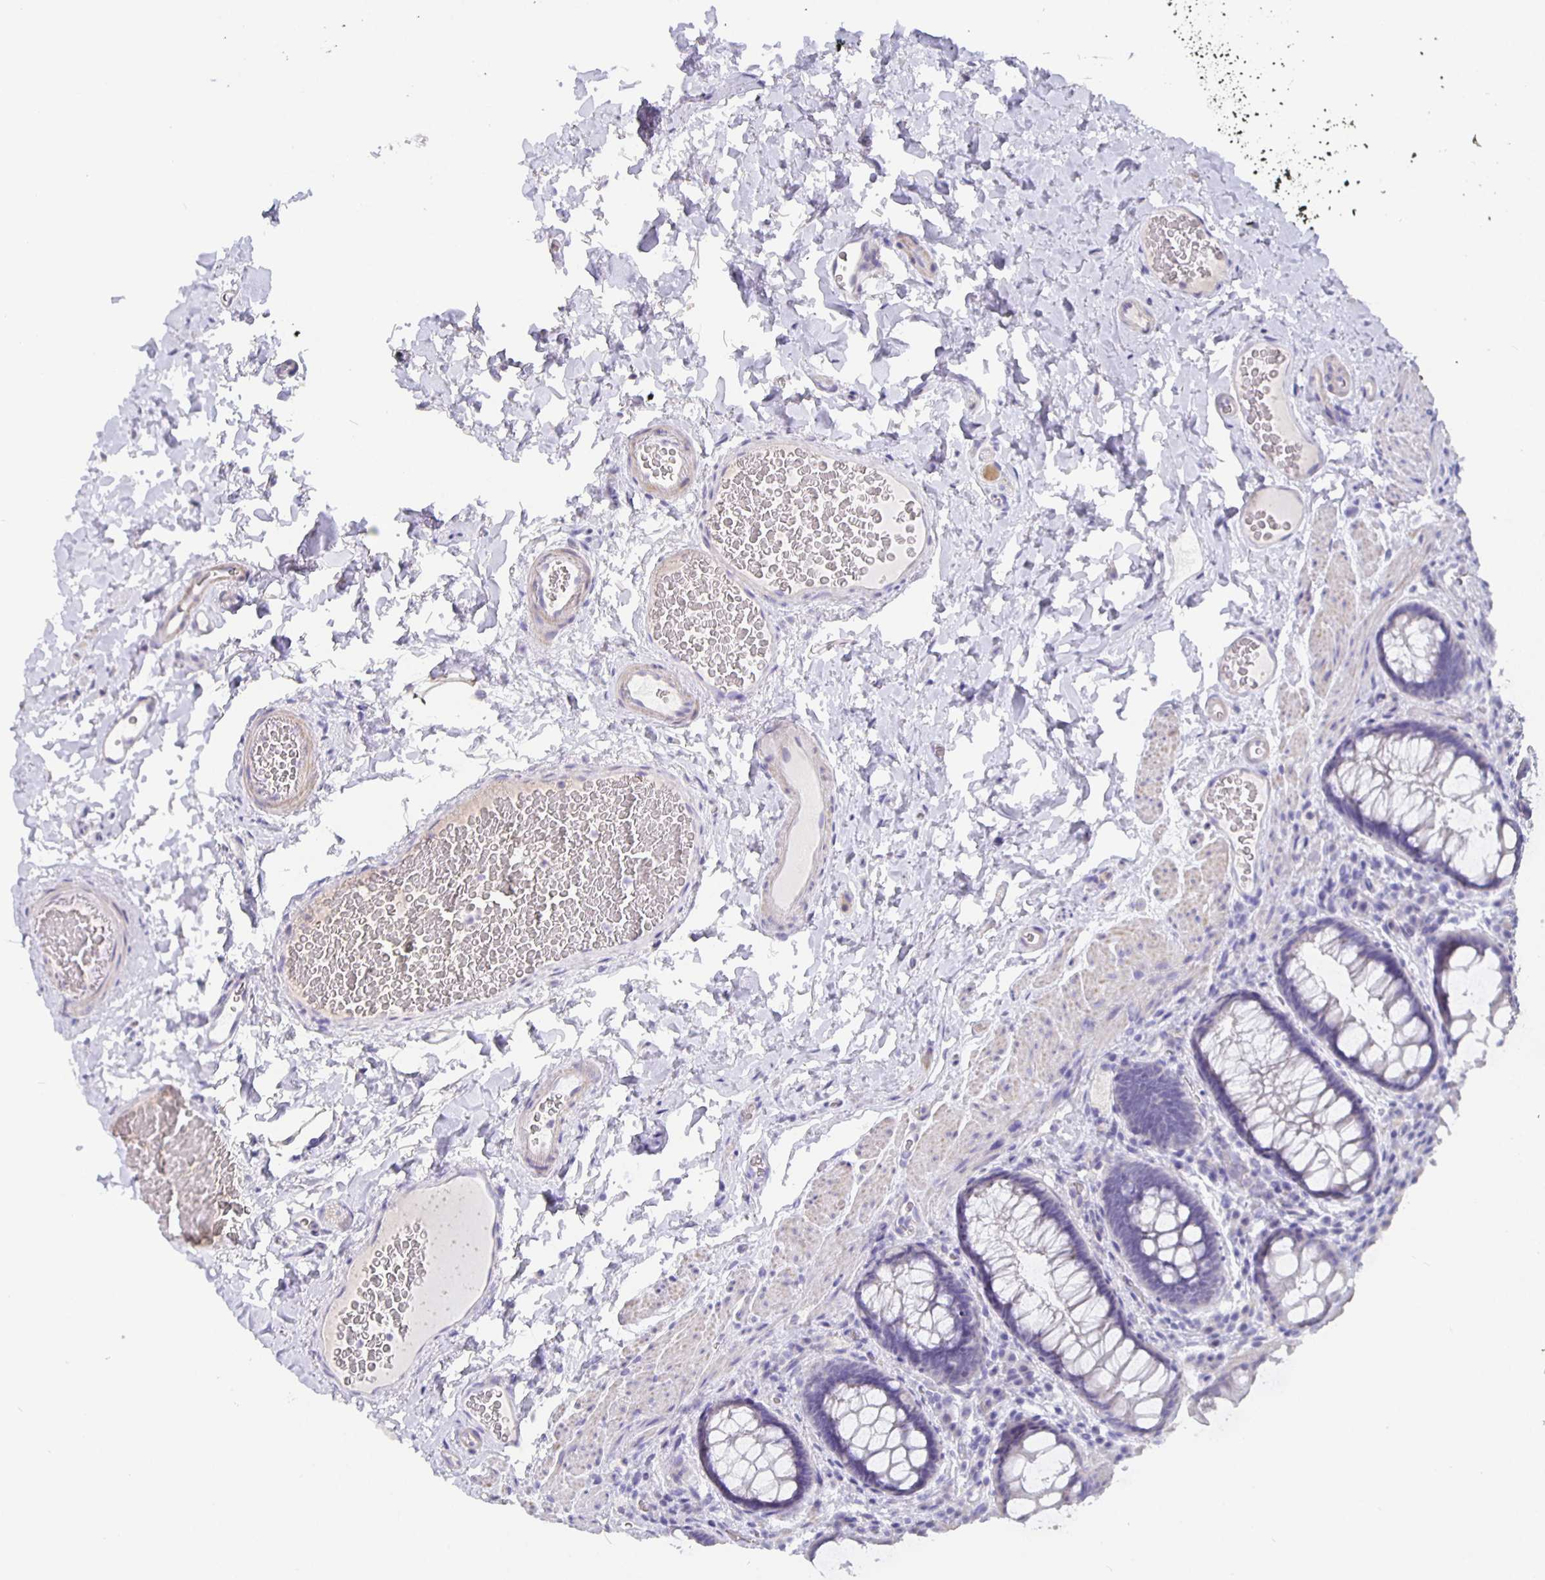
{"staining": {"intensity": "negative", "quantity": "none", "location": "none"}, "tissue": "rectum", "cell_type": "Glandular cells", "image_type": "normal", "snomed": [{"axis": "morphology", "description": "Normal tissue, NOS"}, {"axis": "topography", "description": "Rectum"}], "caption": "Micrograph shows no protein expression in glandular cells of normal rectum. Nuclei are stained in blue.", "gene": "CFAP74", "patient": {"sex": "female", "age": 69}}